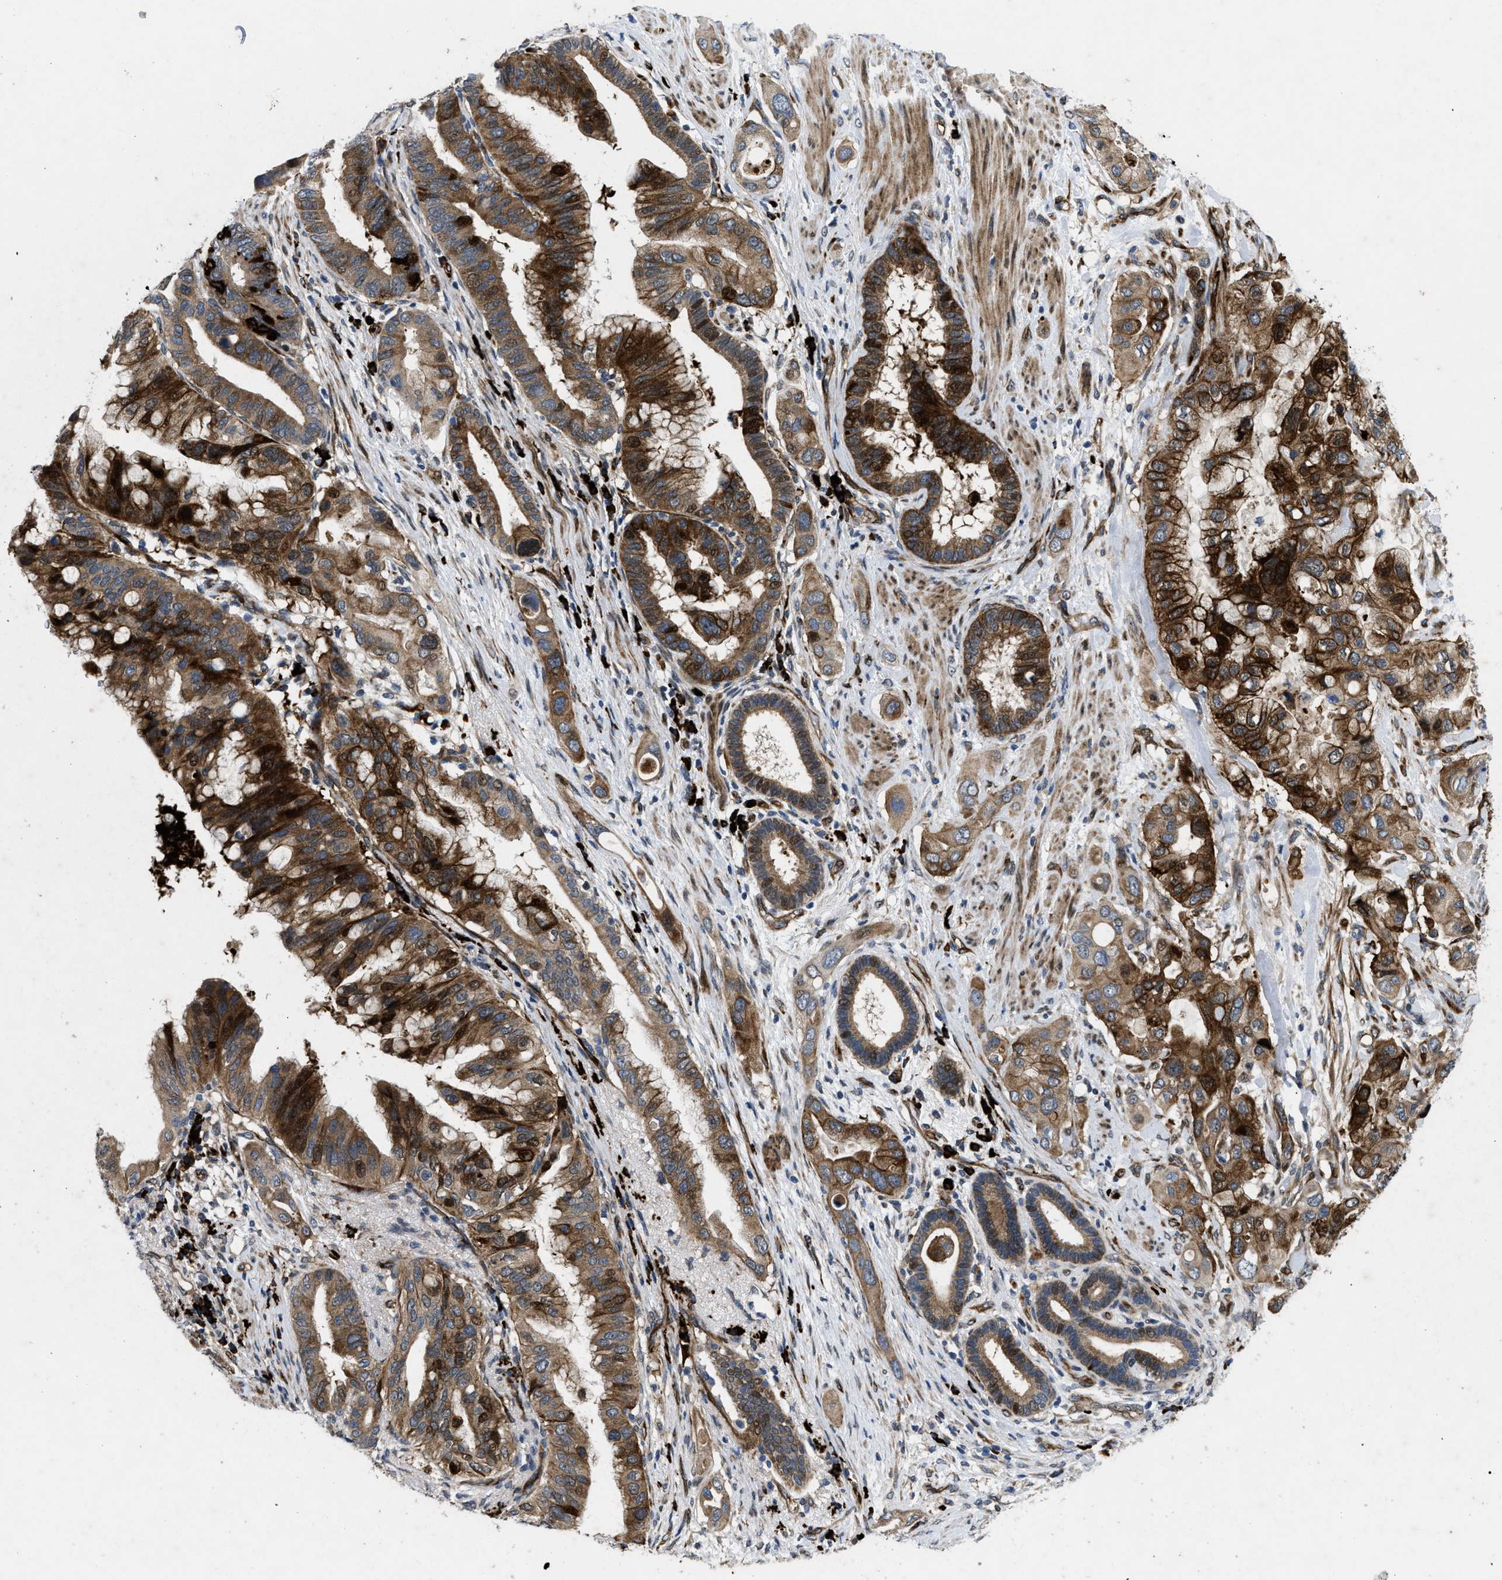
{"staining": {"intensity": "strong", "quantity": "25%-75%", "location": "cytoplasmic/membranous"}, "tissue": "pancreatic cancer", "cell_type": "Tumor cells", "image_type": "cancer", "snomed": [{"axis": "morphology", "description": "Adenocarcinoma, NOS"}, {"axis": "topography", "description": "Pancreas"}], "caption": "Protein expression analysis of pancreatic cancer (adenocarcinoma) shows strong cytoplasmic/membranous expression in approximately 25%-75% of tumor cells.", "gene": "HSPA12B", "patient": {"sex": "female", "age": 56}}